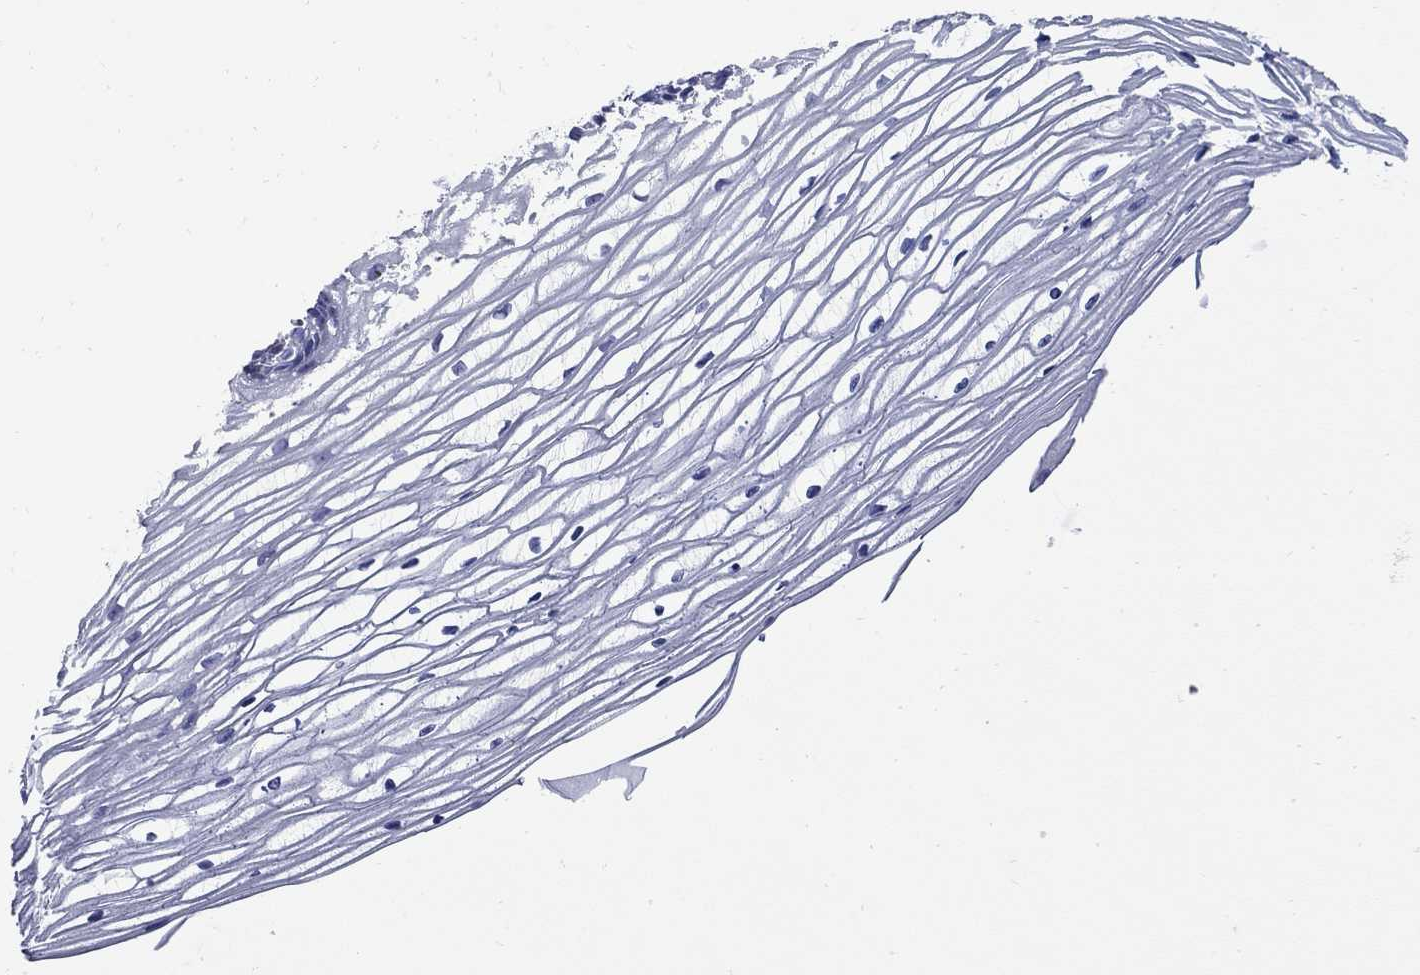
{"staining": {"intensity": "negative", "quantity": "none", "location": "none"}, "tissue": "cervix", "cell_type": "Glandular cells", "image_type": "normal", "snomed": [{"axis": "morphology", "description": "Normal tissue, NOS"}, {"axis": "topography", "description": "Cervix"}], "caption": "DAB immunohistochemical staining of benign cervix reveals no significant staining in glandular cells.", "gene": "TACC3", "patient": {"sex": "female", "age": 40}}